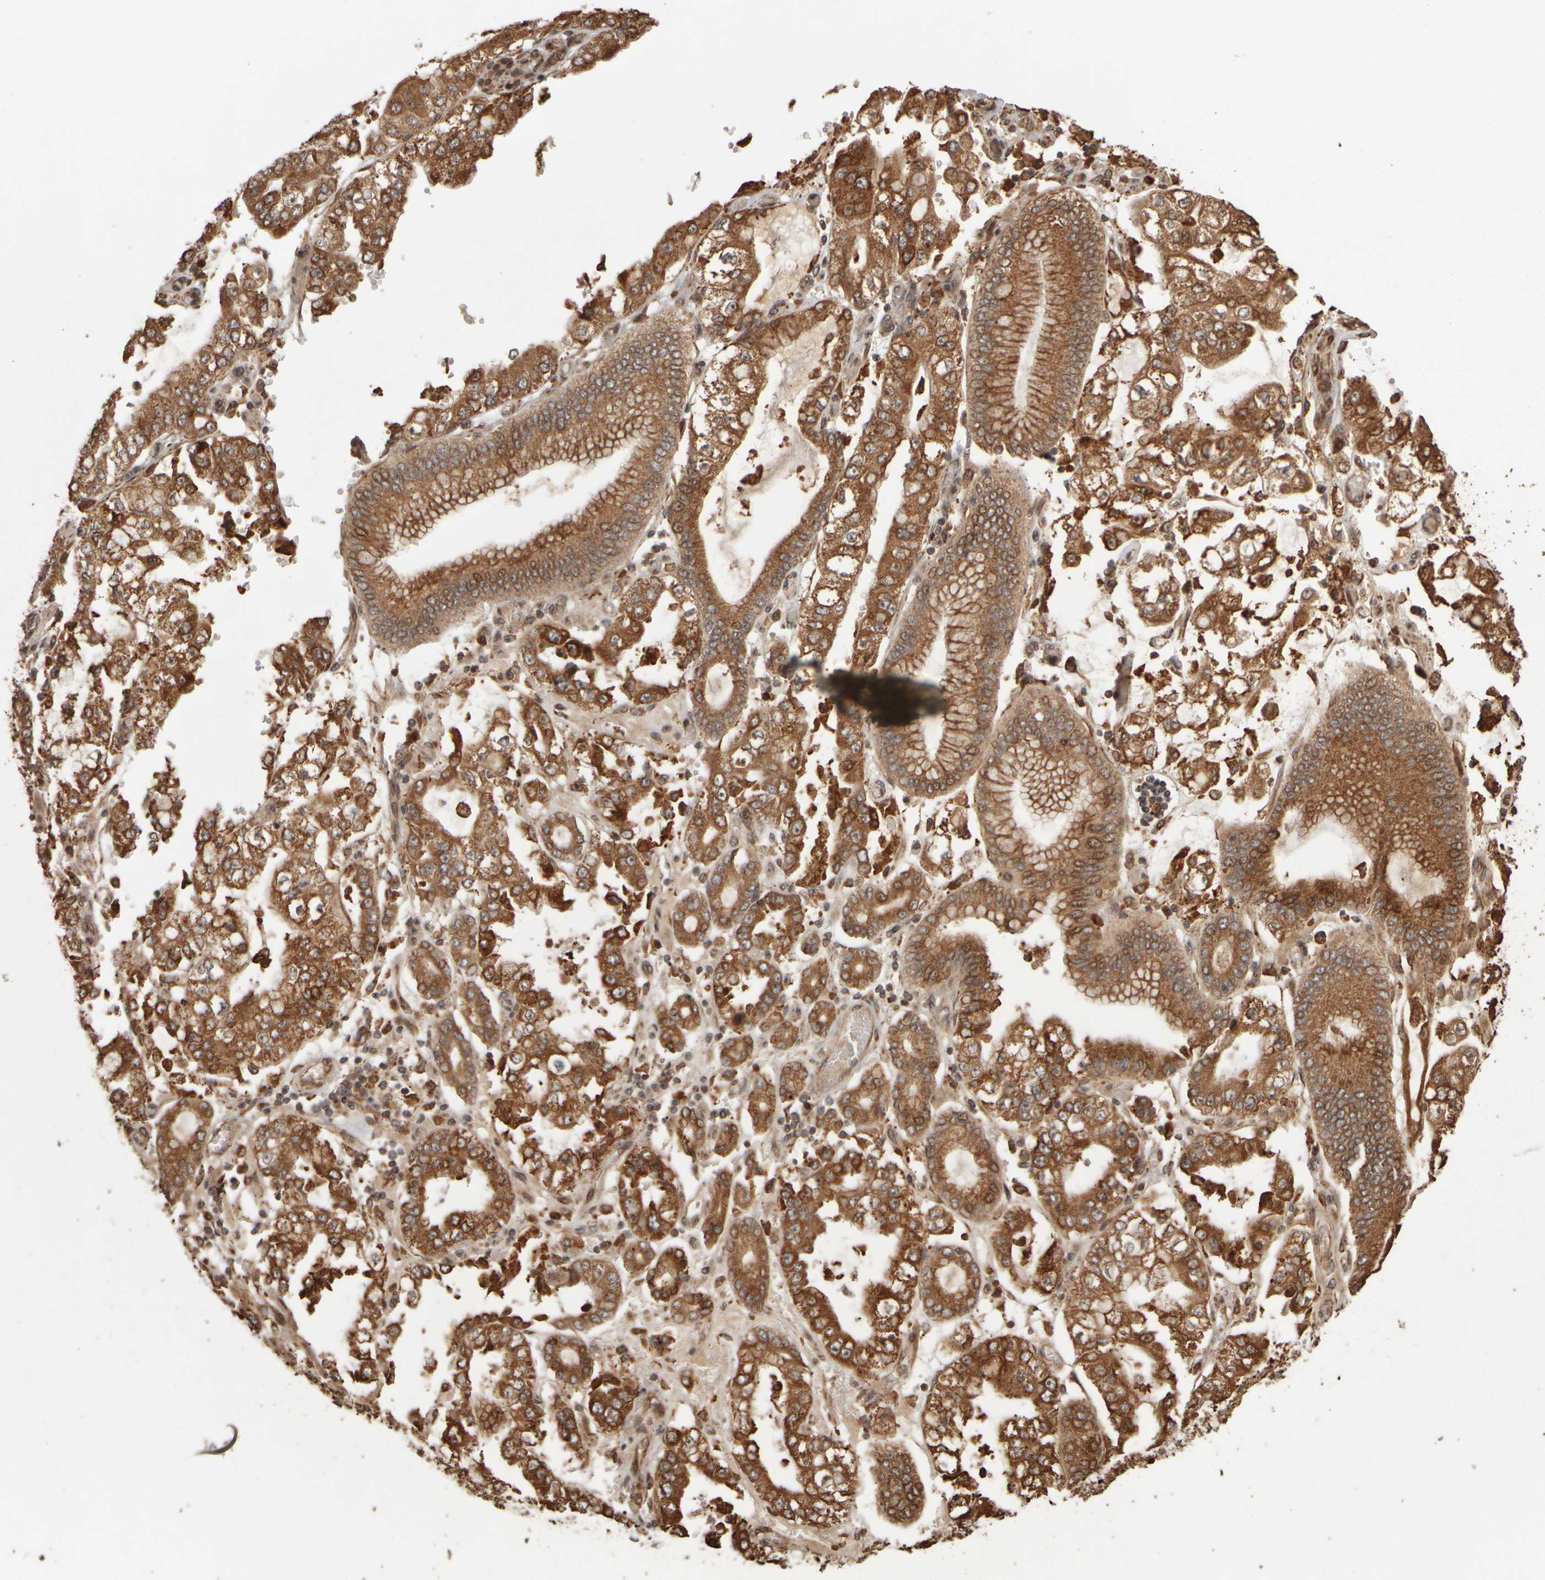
{"staining": {"intensity": "strong", "quantity": ">75%", "location": "cytoplasmic/membranous"}, "tissue": "stomach cancer", "cell_type": "Tumor cells", "image_type": "cancer", "snomed": [{"axis": "morphology", "description": "Adenocarcinoma, NOS"}, {"axis": "topography", "description": "Stomach"}], "caption": "There is high levels of strong cytoplasmic/membranous expression in tumor cells of stomach adenocarcinoma, as demonstrated by immunohistochemical staining (brown color).", "gene": "AGBL3", "patient": {"sex": "male", "age": 76}}